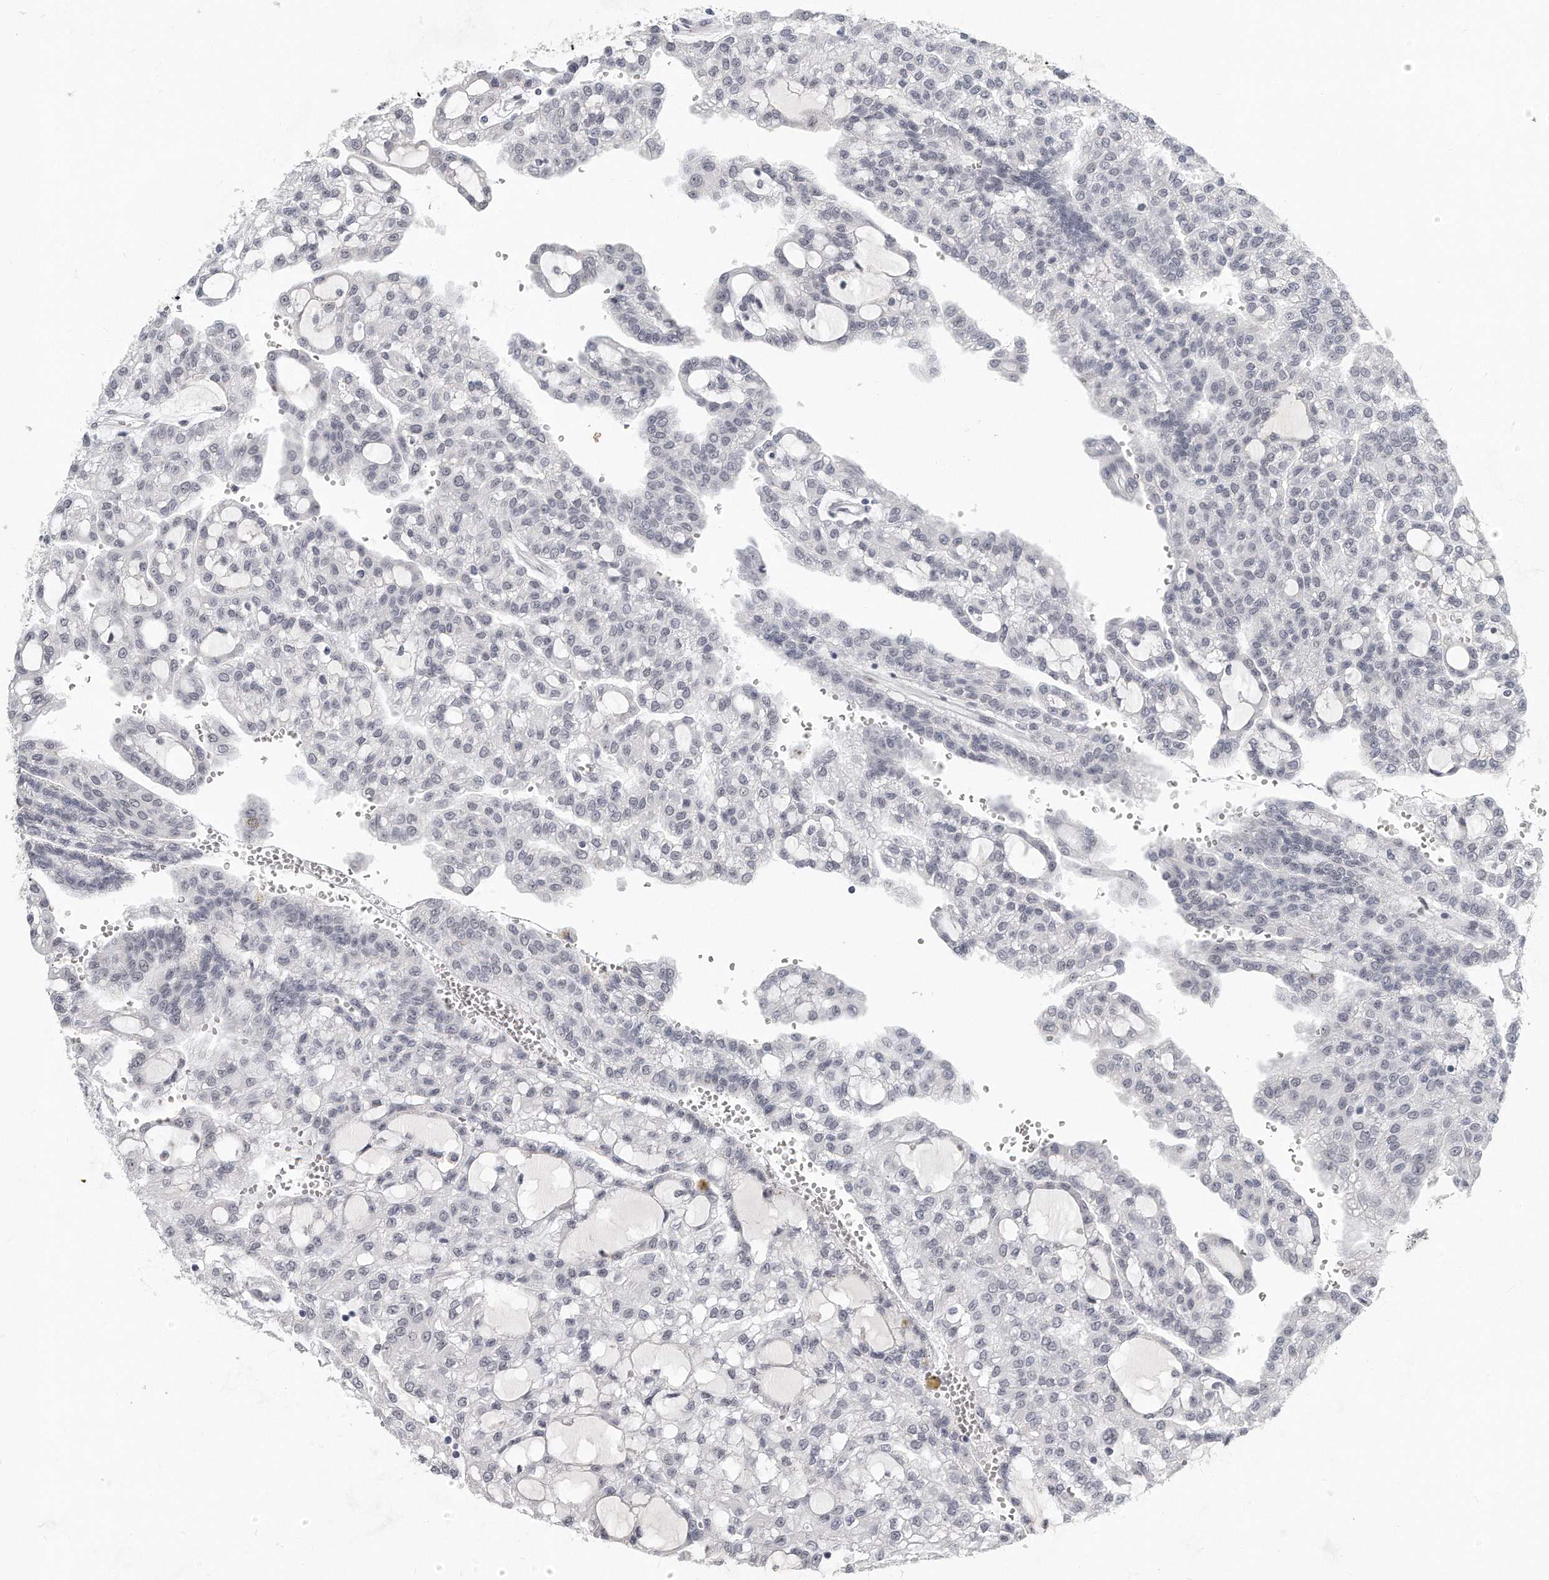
{"staining": {"intensity": "negative", "quantity": "none", "location": "none"}, "tissue": "renal cancer", "cell_type": "Tumor cells", "image_type": "cancer", "snomed": [{"axis": "morphology", "description": "Adenocarcinoma, NOS"}, {"axis": "topography", "description": "Kidney"}], "caption": "This is an IHC histopathology image of human renal adenocarcinoma. There is no positivity in tumor cells.", "gene": "CTBP2", "patient": {"sex": "male", "age": 63}}